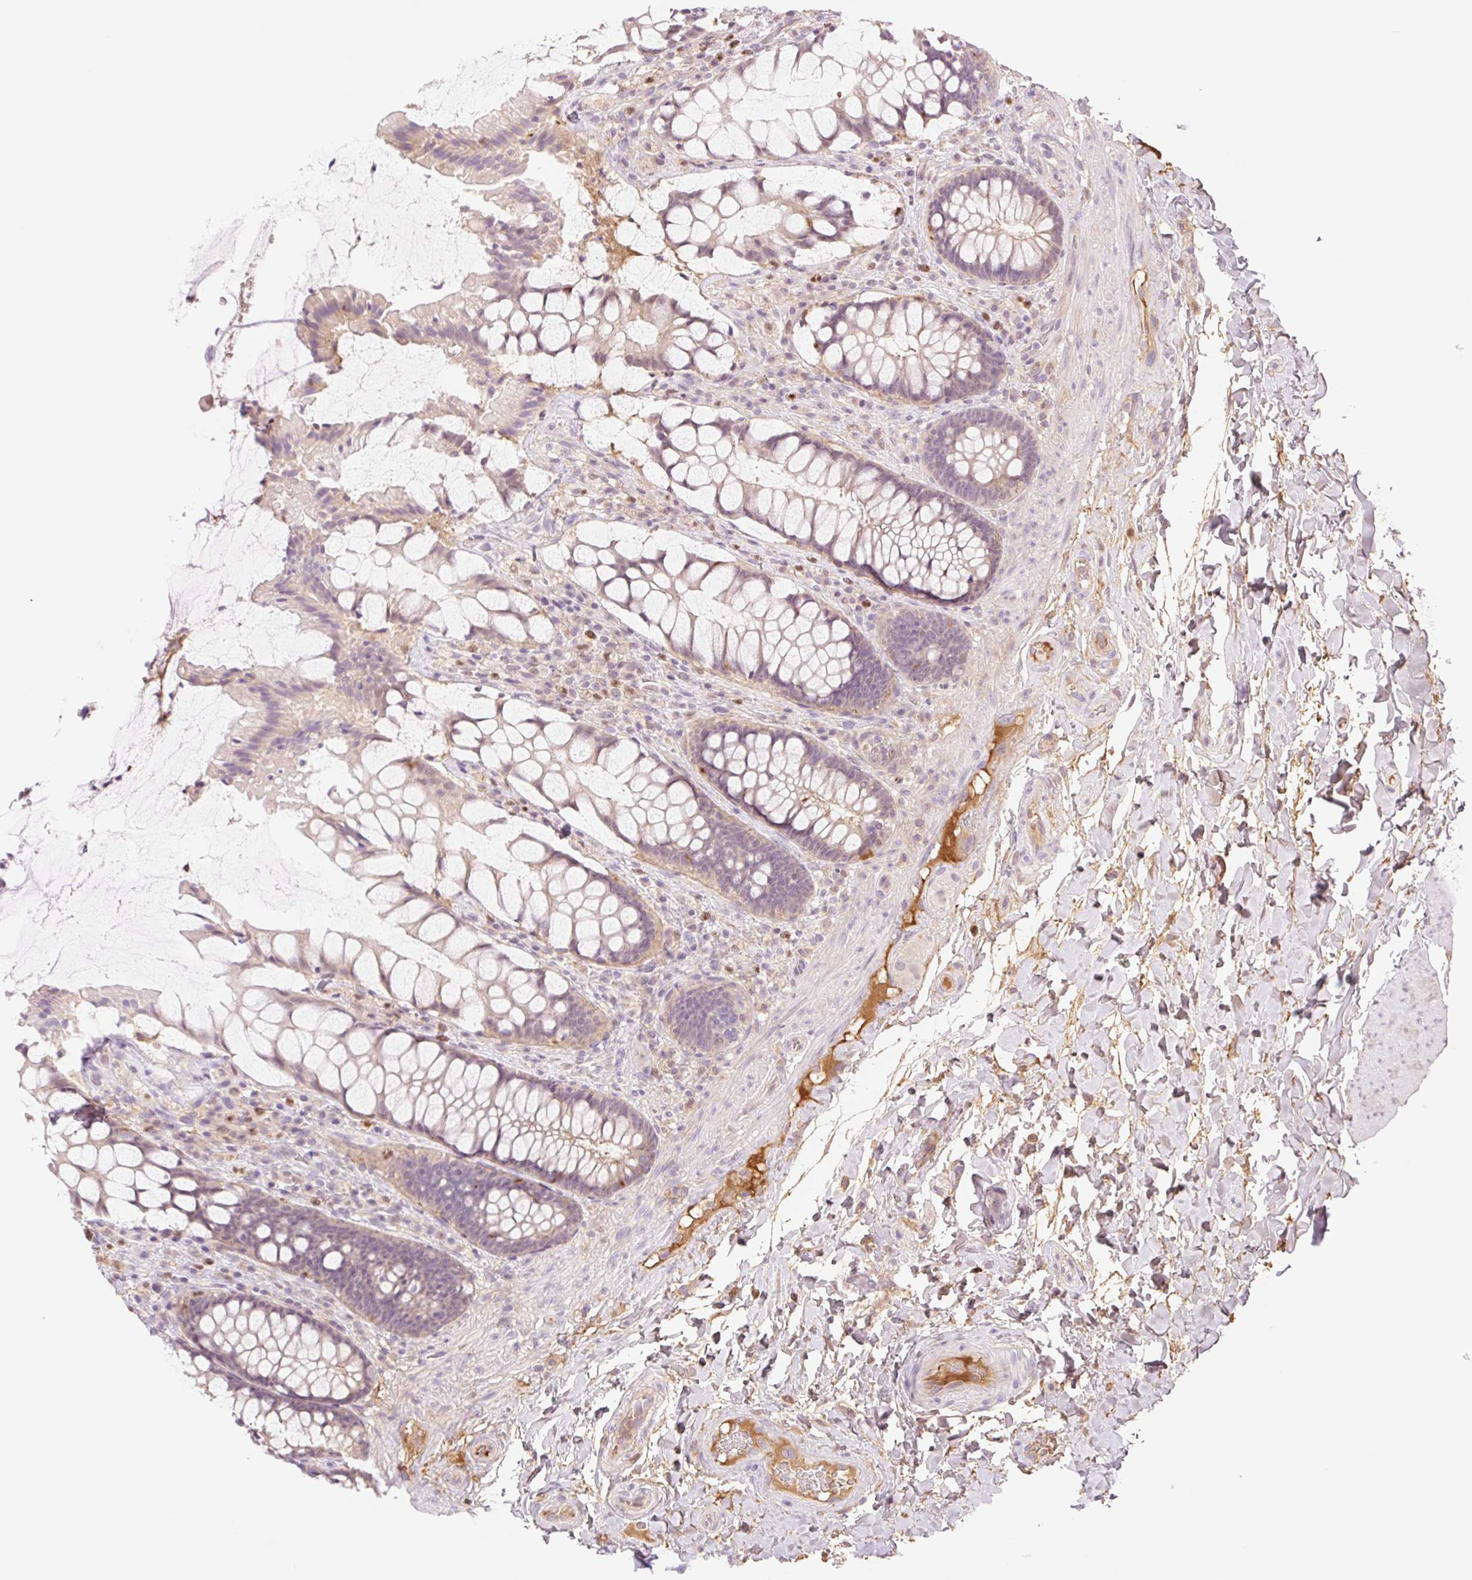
{"staining": {"intensity": "weak", "quantity": "25%-75%", "location": "cytoplasmic/membranous"}, "tissue": "rectum", "cell_type": "Glandular cells", "image_type": "normal", "snomed": [{"axis": "morphology", "description": "Normal tissue, NOS"}, {"axis": "topography", "description": "Rectum"}], "caption": "Normal rectum exhibits weak cytoplasmic/membranous expression in about 25%-75% of glandular cells.", "gene": "HEBP1", "patient": {"sex": "female", "age": 58}}